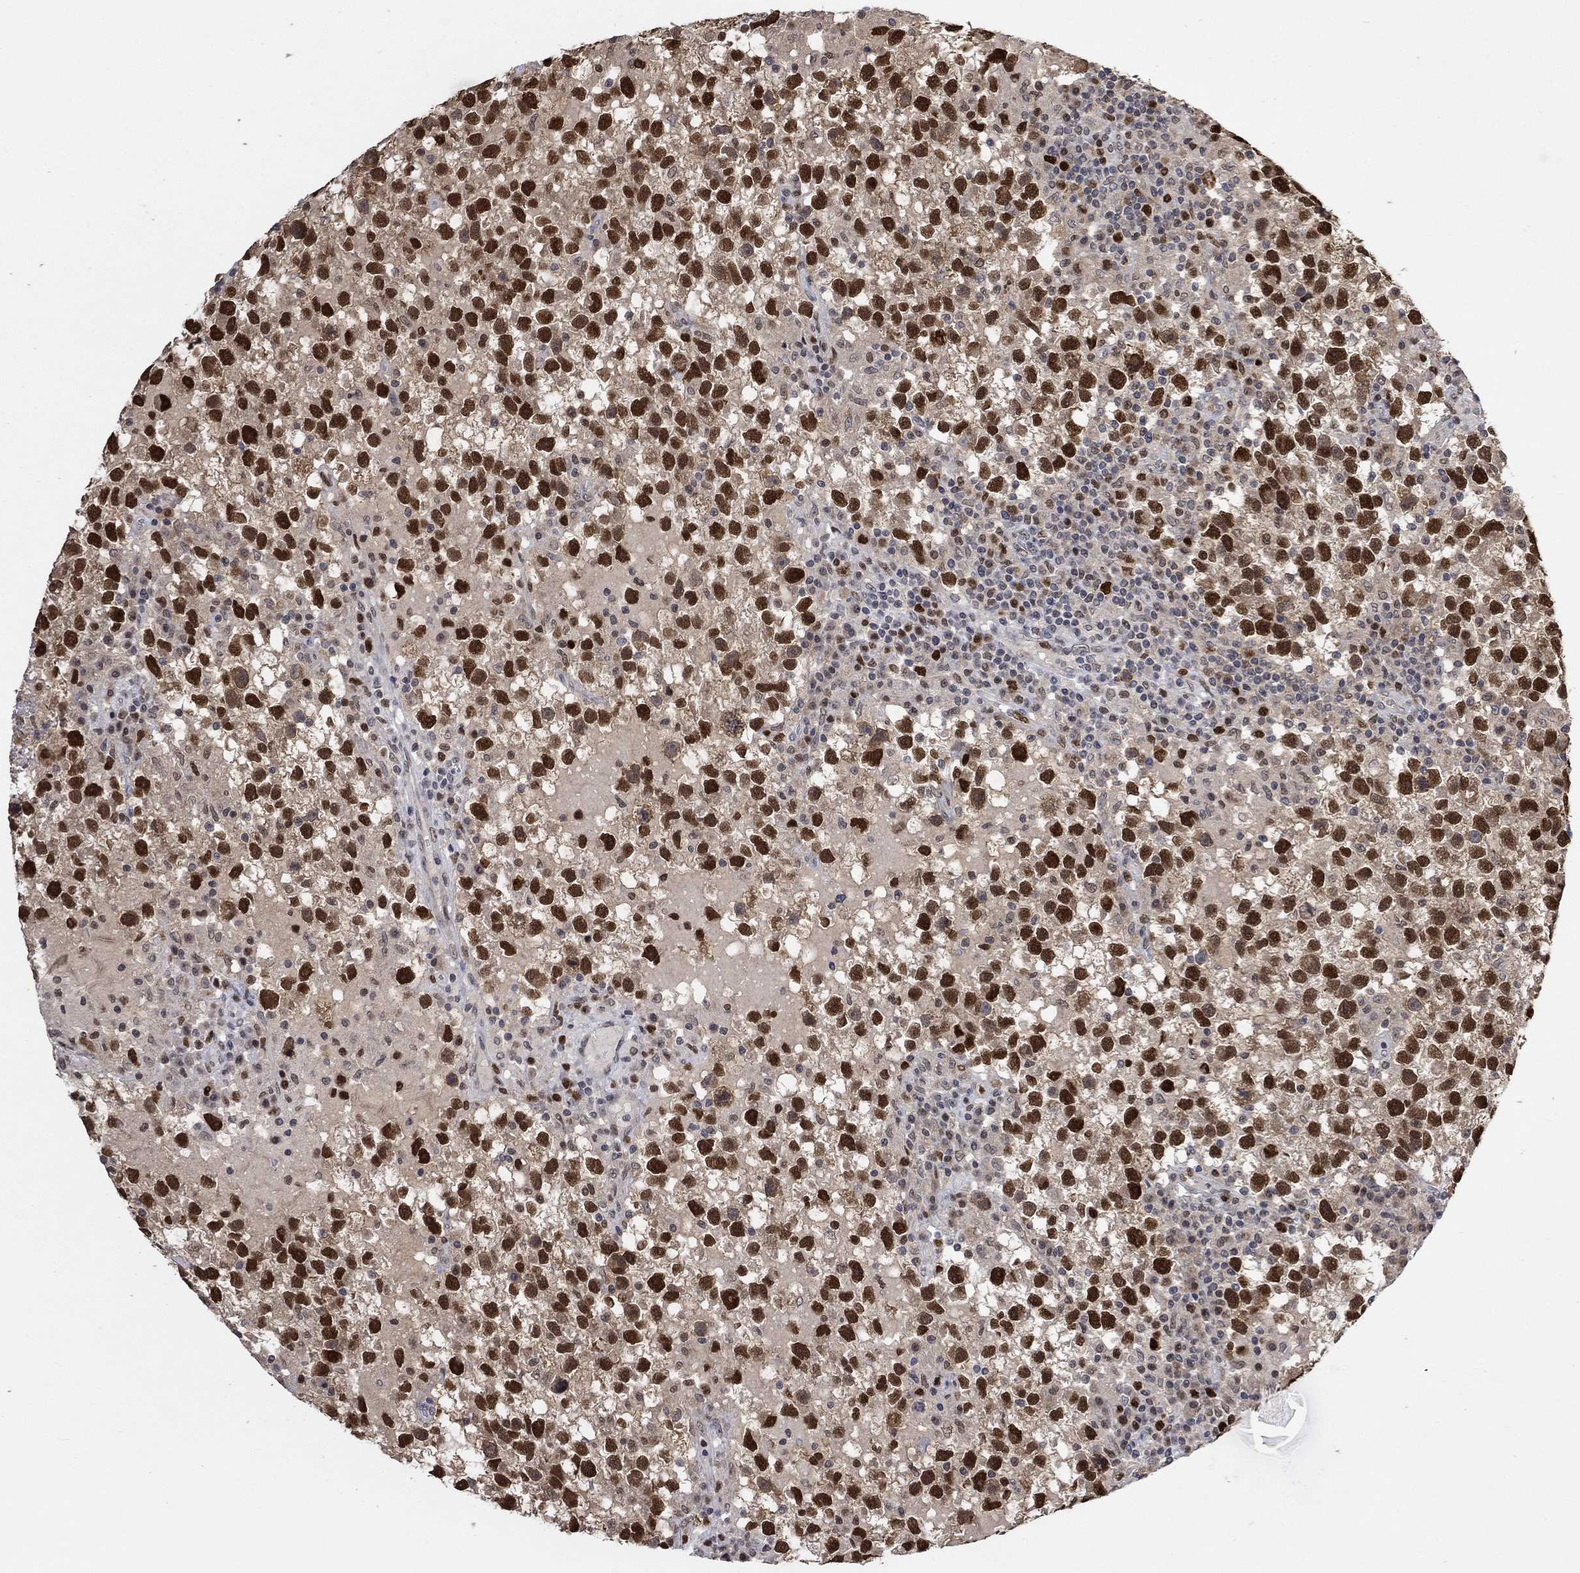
{"staining": {"intensity": "strong", "quantity": ">75%", "location": "nuclear"}, "tissue": "testis cancer", "cell_type": "Tumor cells", "image_type": "cancer", "snomed": [{"axis": "morphology", "description": "Seminoma, NOS"}, {"axis": "topography", "description": "Testis"}], "caption": "Strong nuclear positivity for a protein is identified in about >75% of tumor cells of testis cancer using immunohistochemistry.", "gene": "RAD54L2", "patient": {"sex": "male", "age": 47}}